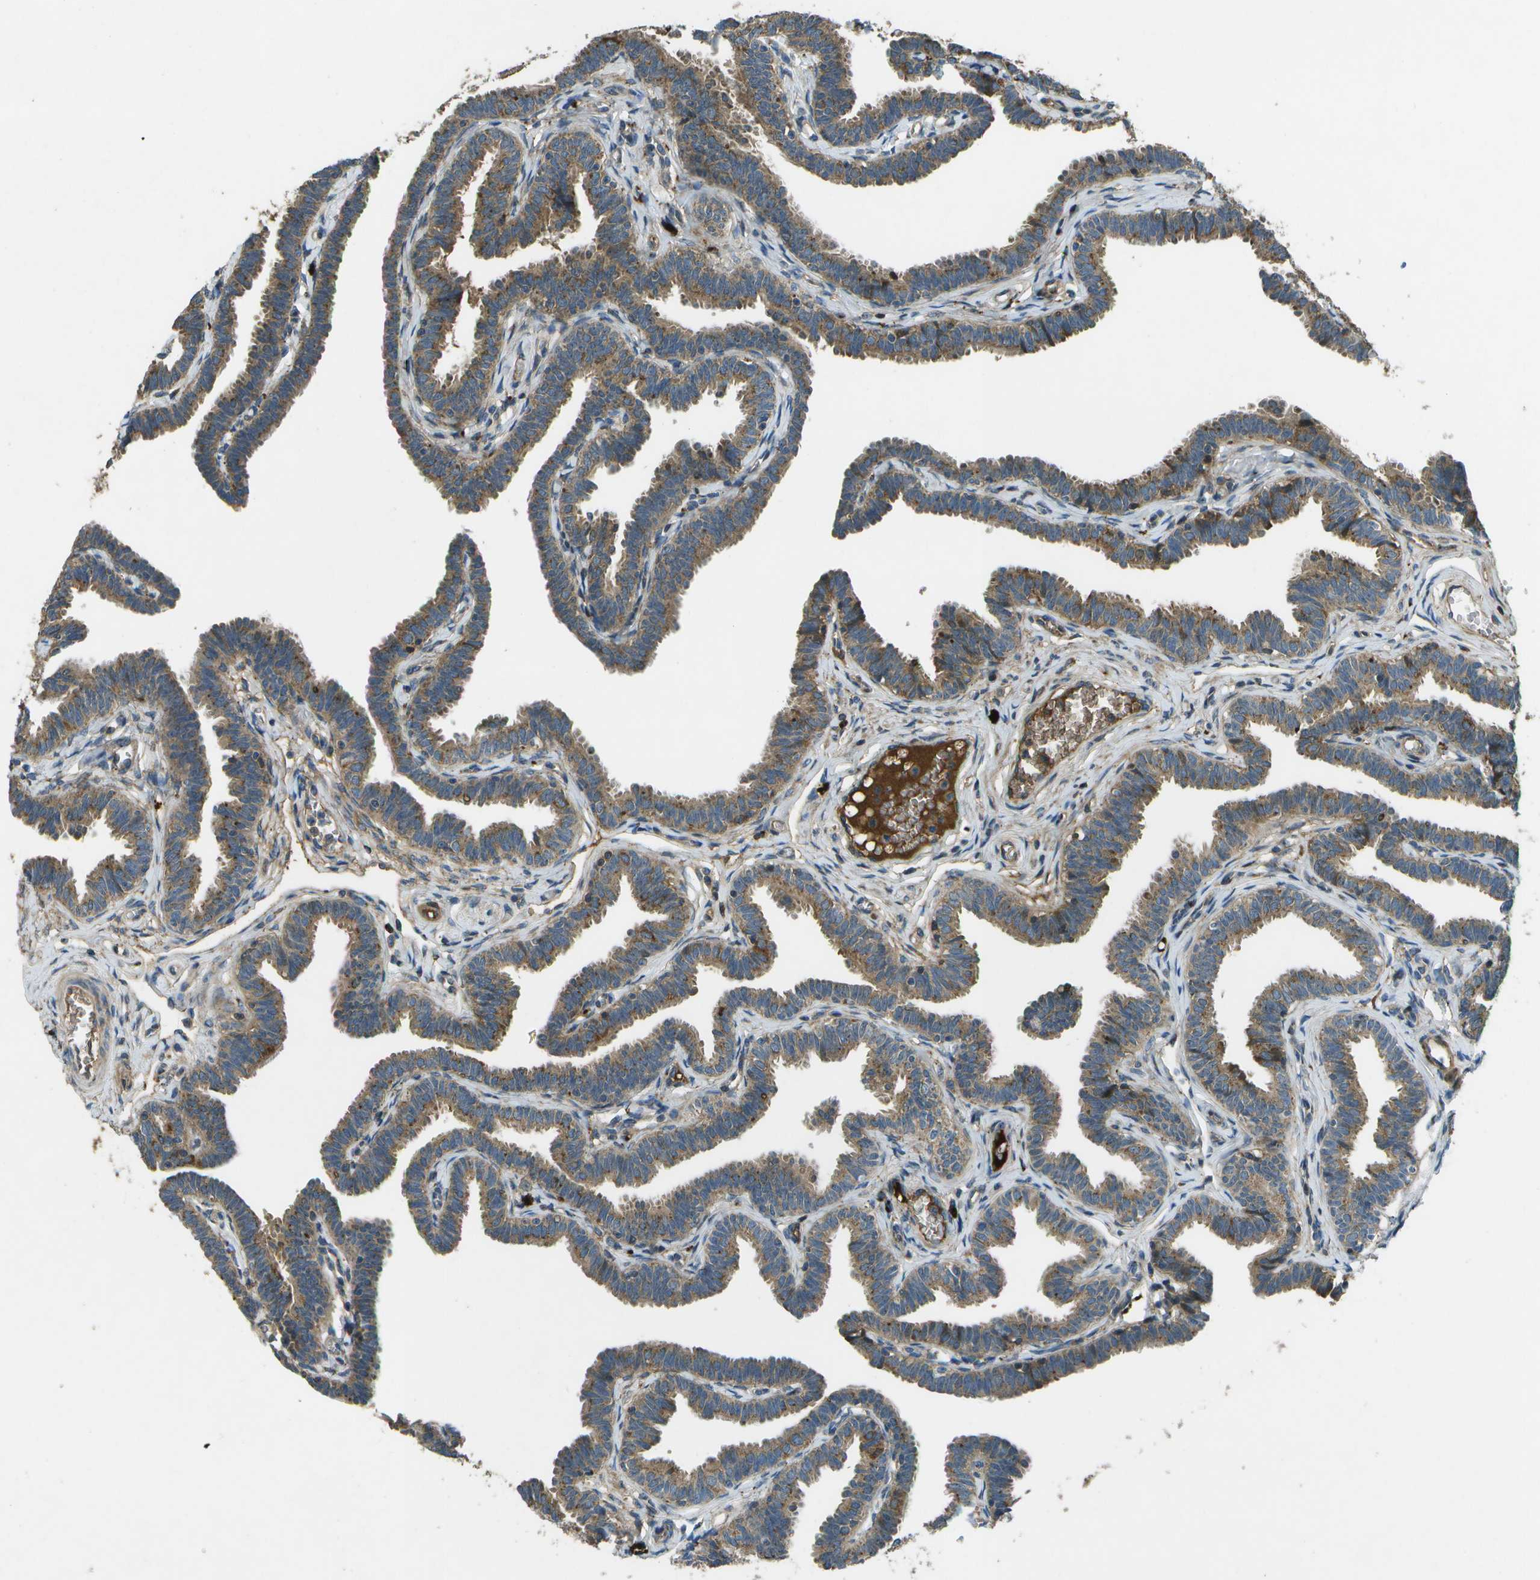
{"staining": {"intensity": "moderate", "quantity": ">75%", "location": "cytoplasmic/membranous"}, "tissue": "fallopian tube", "cell_type": "Glandular cells", "image_type": "normal", "snomed": [{"axis": "morphology", "description": "Normal tissue, NOS"}, {"axis": "topography", "description": "Fallopian tube"}, {"axis": "topography", "description": "Ovary"}], "caption": "Protein staining of normal fallopian tube displays moderate cytoplasmic/membranous expression in approximately >75% of glandular cells. Using DAB (brown) and hematoxylin (blue) stains, captured at high magnification using brightfield microscopy.", "gene": "PXYLP1", "patient": {"sex": "female", "age": 23}}